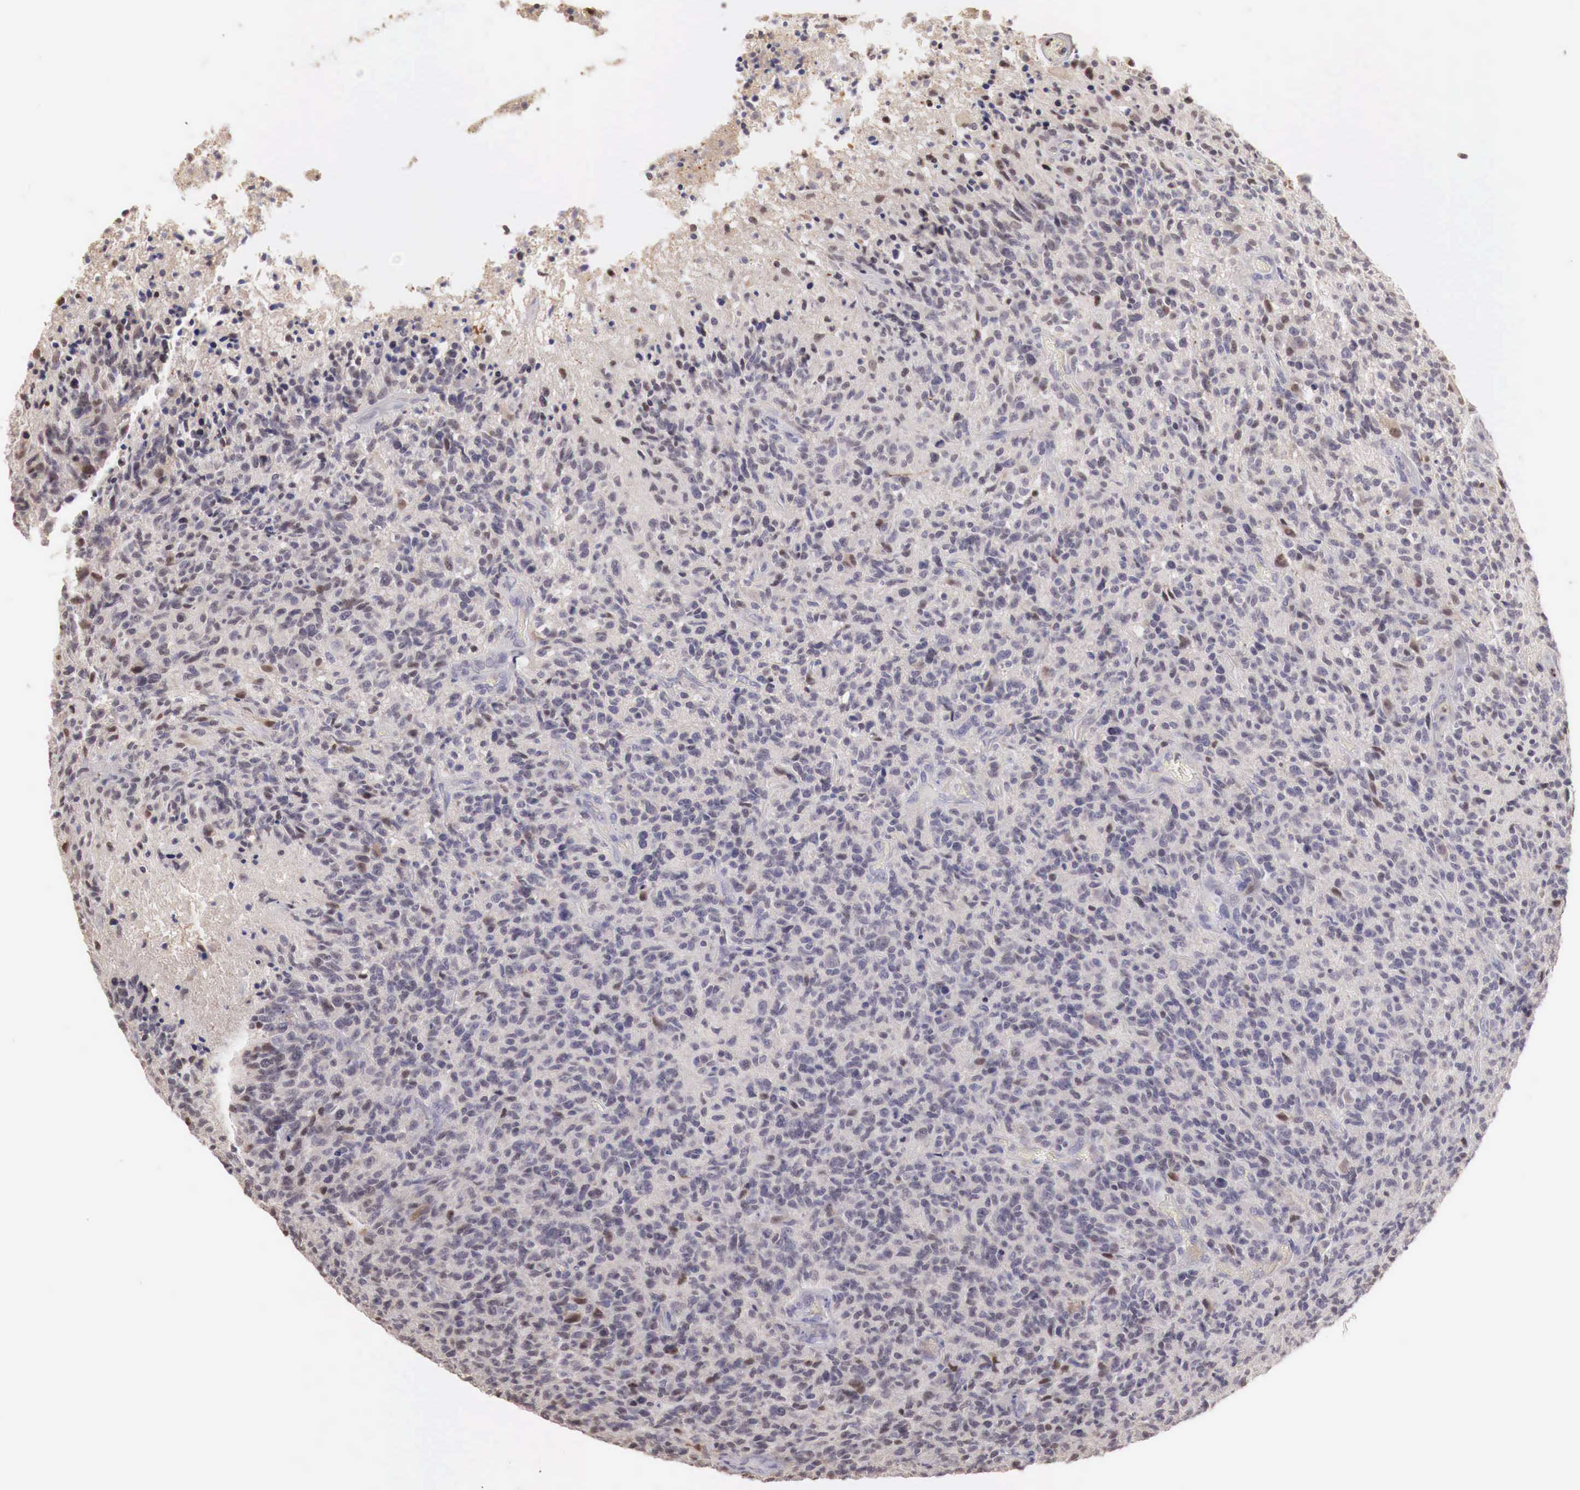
{"staining": {"intensity": "negative", "quantity": "none", "location": "none"}, "tissue": "glioma", "cell_type": "Tumor cells", "image_type": "cancer", "snomed": [{"axis": "morphology", "description": "Glioma, malignant, High grade"}, {"axis": "topography", "description": "Brain"}], "caption": "Tumor cells are negative for brown protein staining in glioma.", "gene": "TBC1D9", "patient": {"sex": "male", "age": 36}}